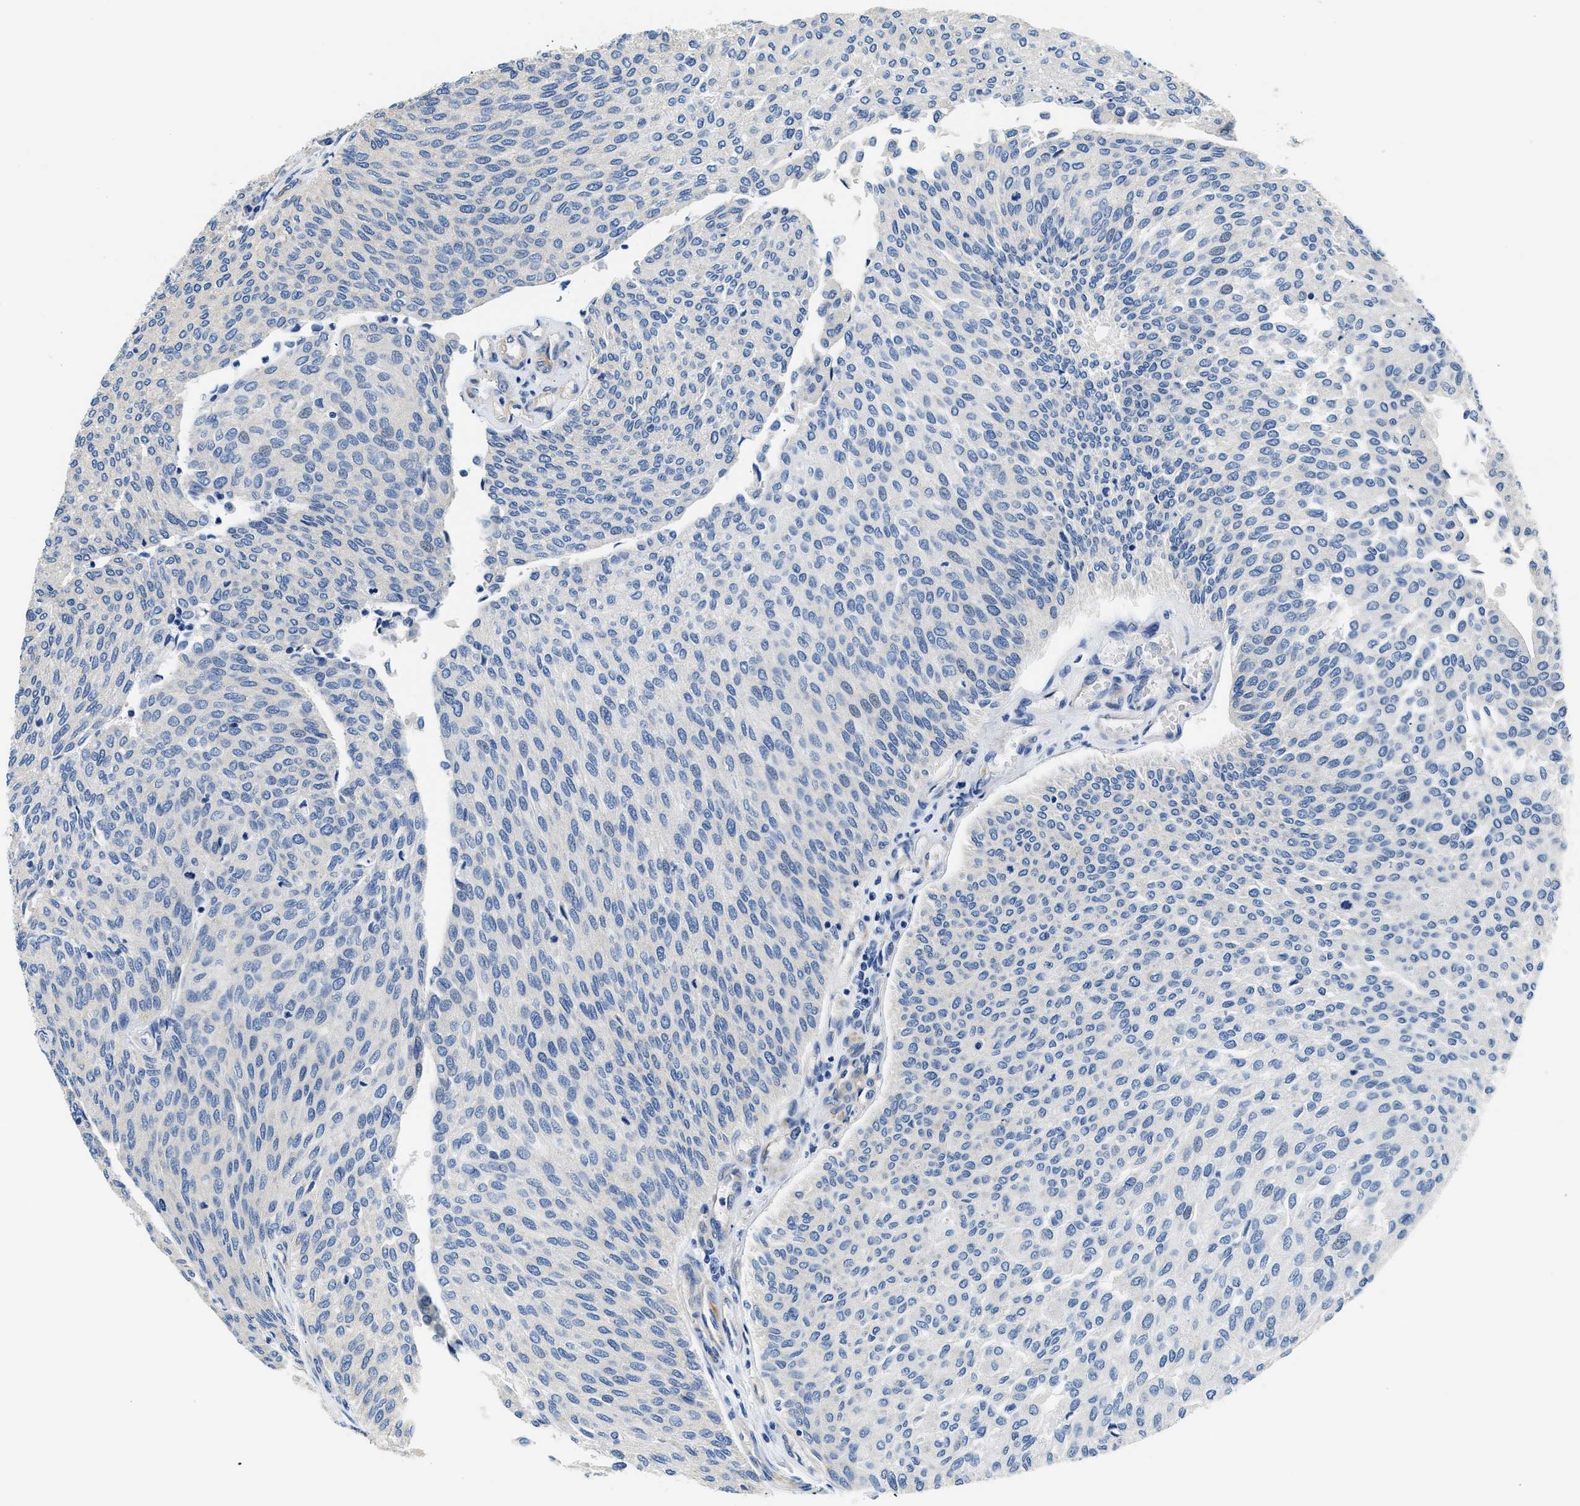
{"staining": {"intensity": "negative", "quantity": "none", "location": "none"}, "tissue": "urothelial cancer", "cell_type": "Tumor cells", "image_type": "cancer", "snomed": [{"axis": "morphology", "description": "Urothelial carcinoma, Low grade"}, {"axis": "topography", "description": "Urinary bladder"}], "caption": "Human urothelial cancer stained for a protein using immunohistochemistry (IHC) exhibits no positivity in tumor cells.", "gene": "CSDE1", "patient": {"sex": "female", "age": 79}}